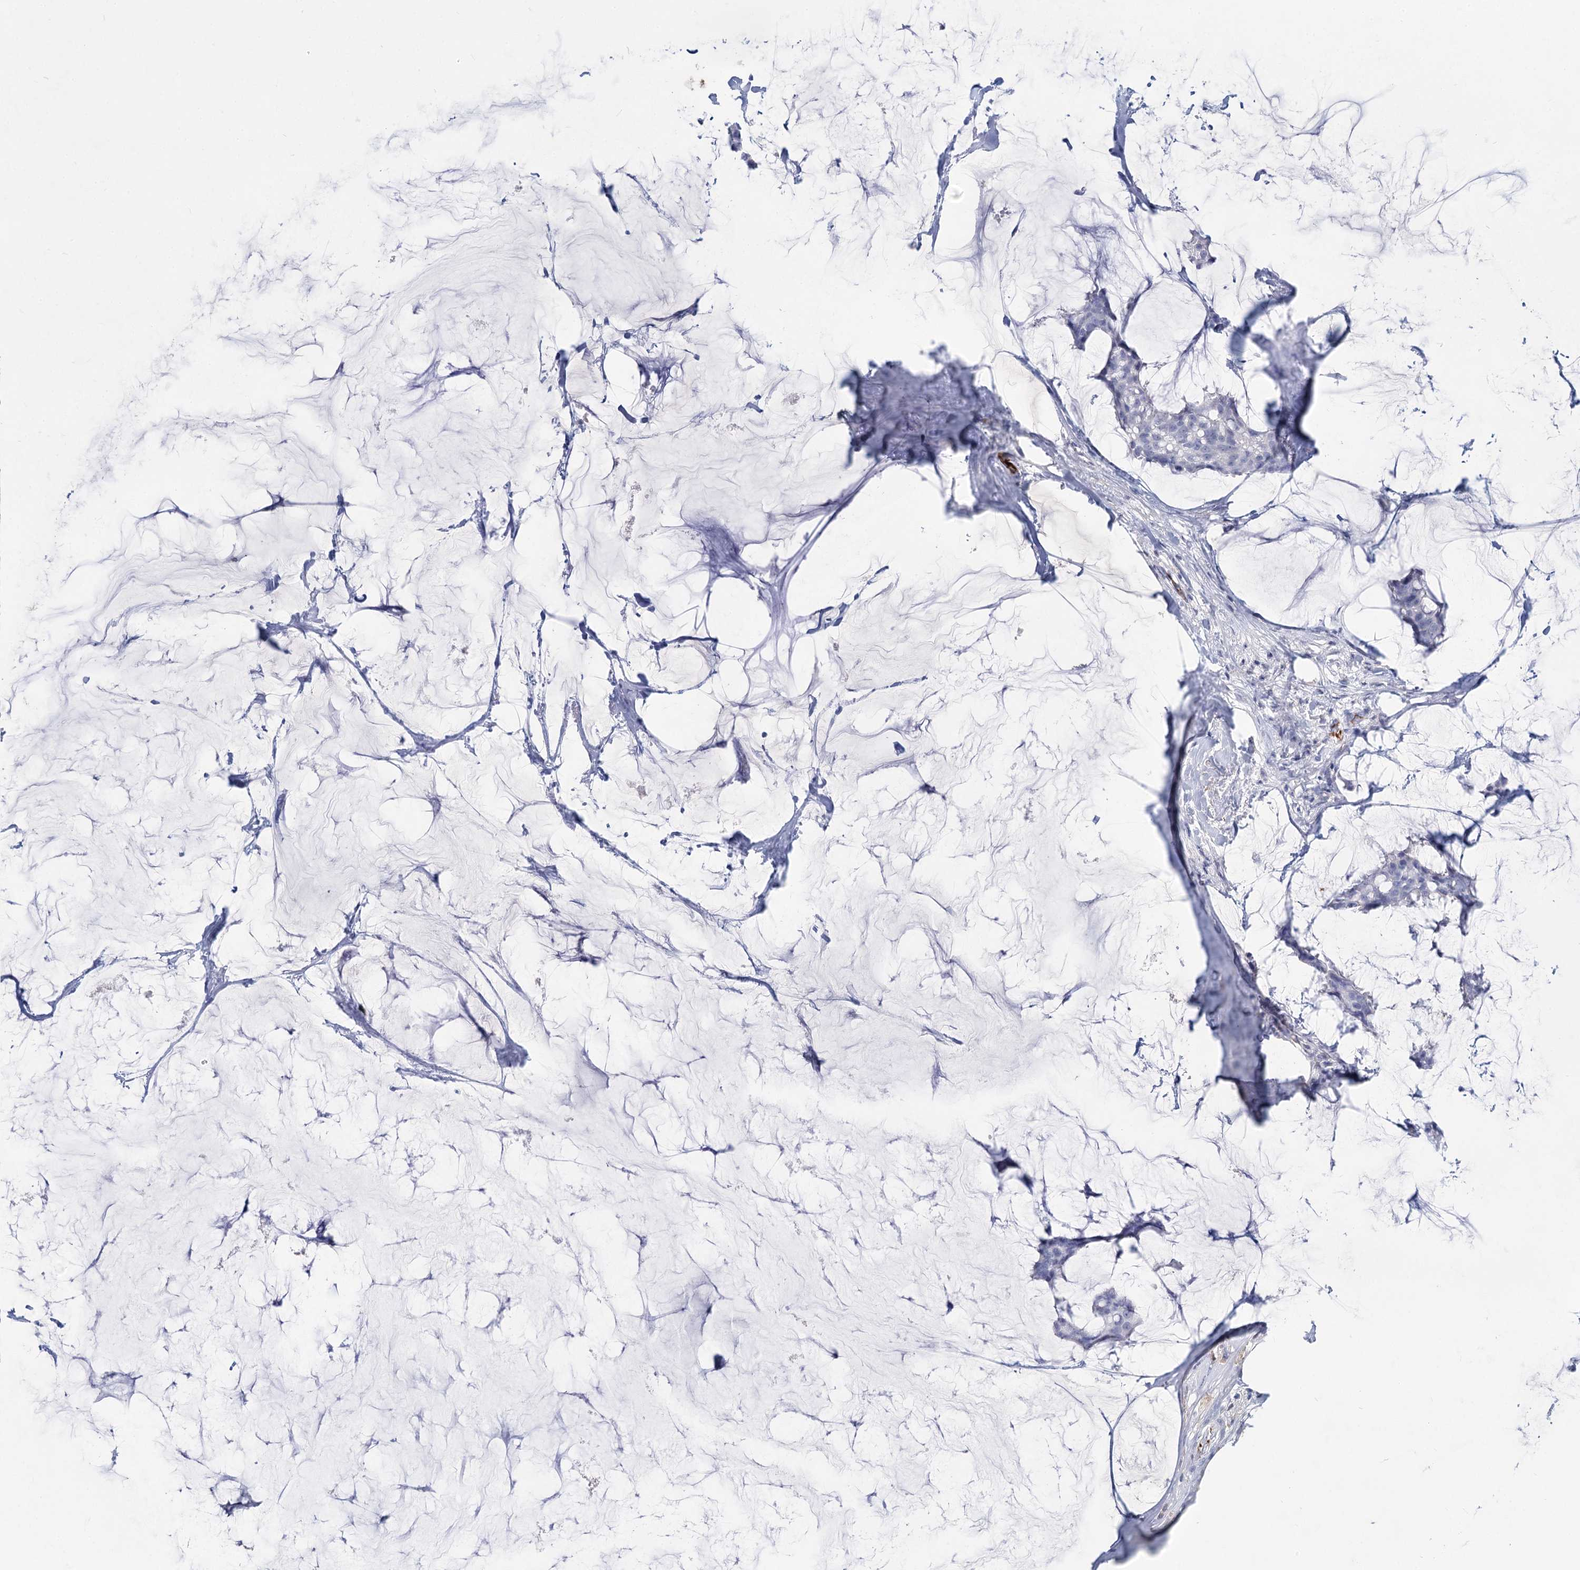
{"staining": {"intensity": "negative", "quantity": "none", "location": "none"}, "tissue": "breast cancer", "cell_type": "Tumor cells", "image_type": "cancer", "snomed": [{"axis": "morphology", "description": "Duct carcinoma"}, {"axis": "topography", "description": "Breast"}], "caption": "Protein analysis of breast cancer (infiltrating ductal carcinoma) displays no significant positivity in tumor cells. Brightfield microscopy of immunohistochemistry (IHC) stained with DAB (brown) and hematoxylin (blue), captured at high magnification.", "gene": "TASOR2", "patient": {"sex": "female", "age": 93}}